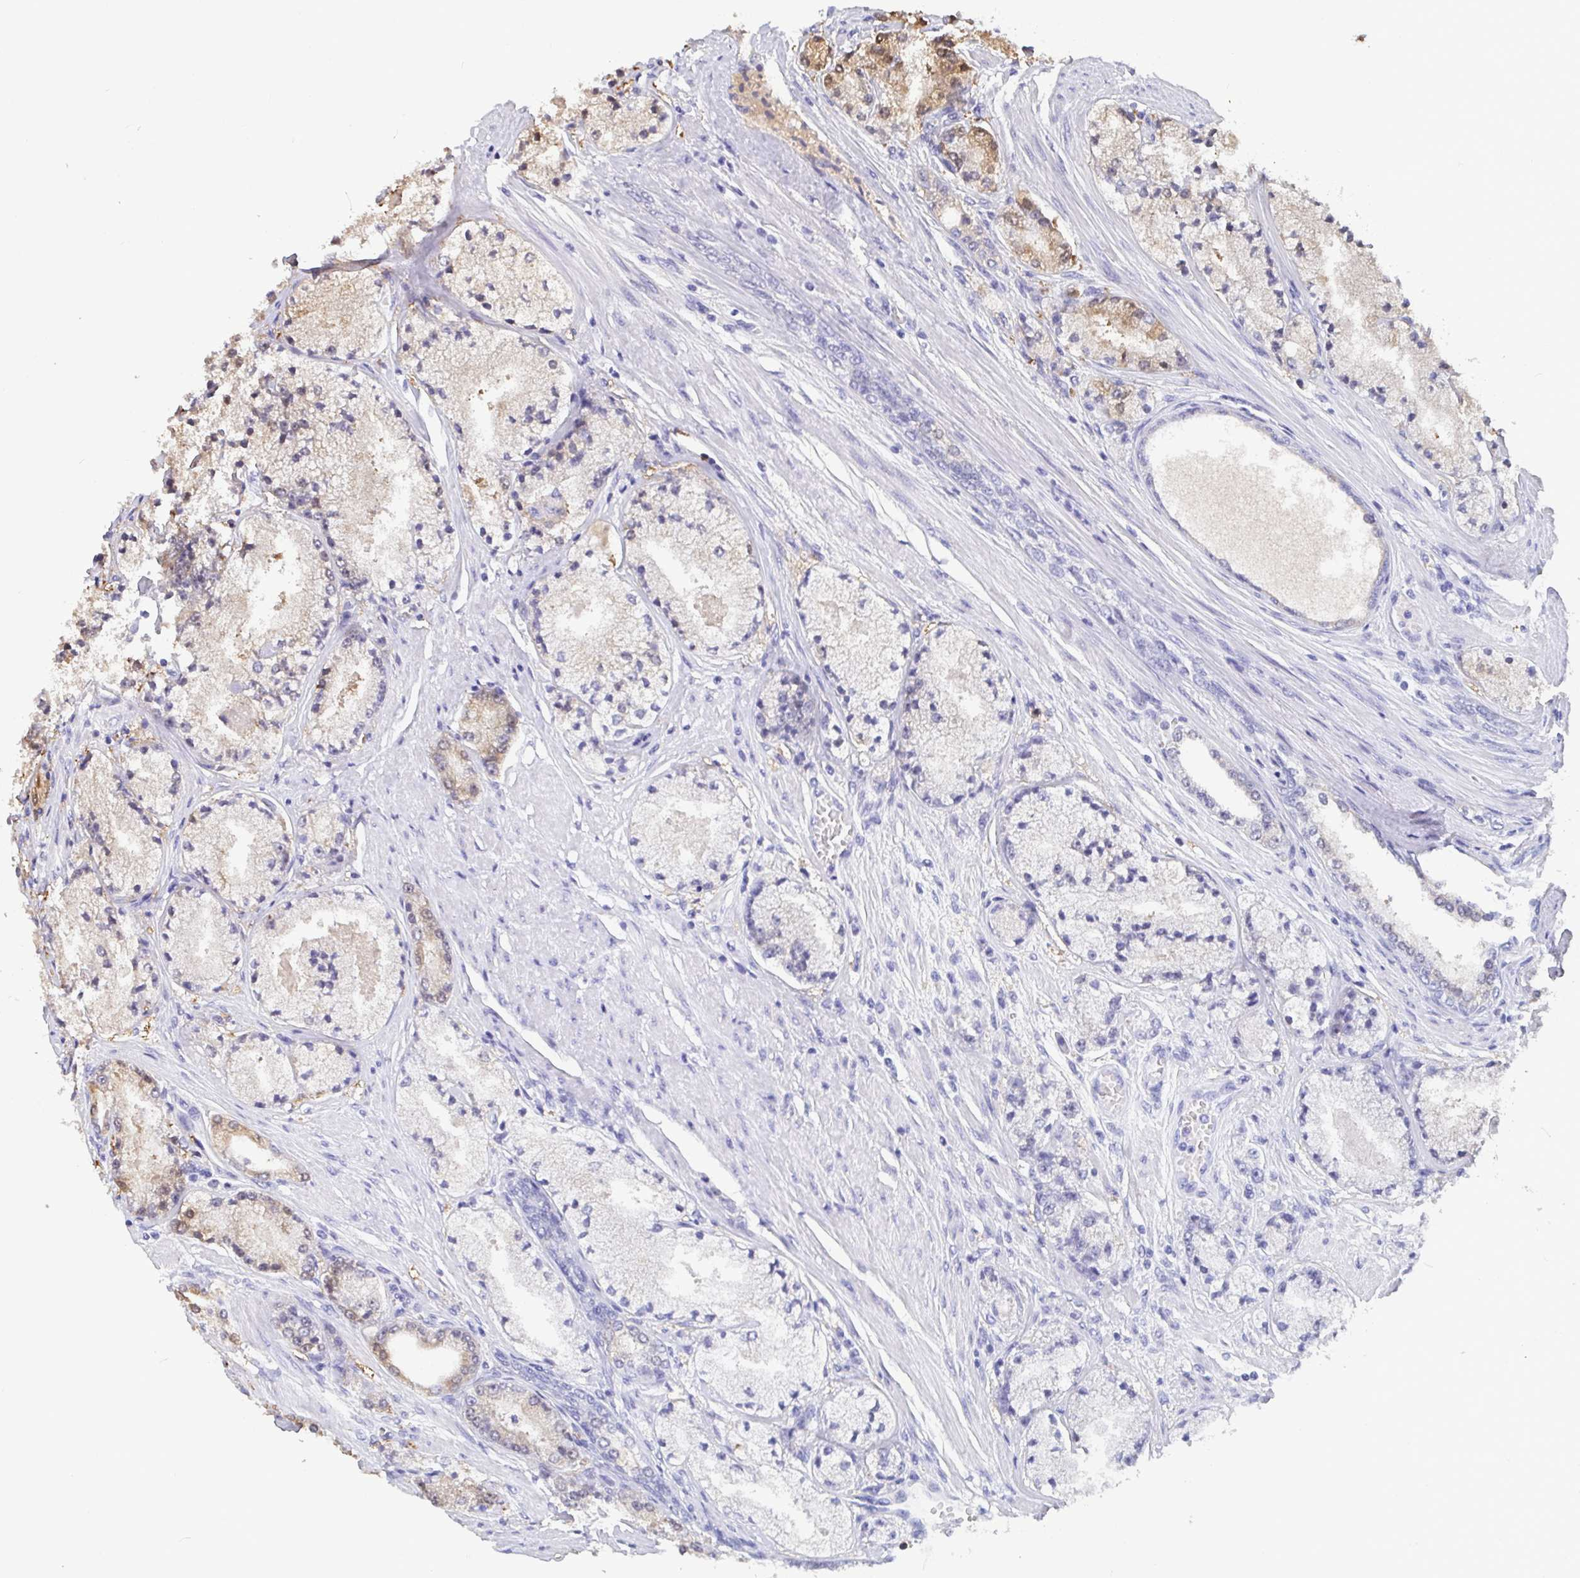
{"staining": {"intensity": "weak", "quantity": "25%-75%", "location": "cytoplasmic/membranous"}, "tissue": "prostate cancer", "cell_type": "Tumor cells", "image_type": "cancer", "snomed": [{"axis": "morphology", "description": "Adenocarcinoma, High grade"}, {"axis": "topography", "description": "Prostate"}], "caption": "IHC of adenocarcinoma (high-grade) (prostate) exhibits low levels of weak cytoplasmic/membranous positivity in approximately 25%-75% of tumor cells. Using DAB (3,3'-diaminobenzidine) (brown) and hematoxylin (blue) stains, captured at high magnification using brightfield microscopy.", "gene": "IDH1", "patient": {"sex": "male", "age": 63}}